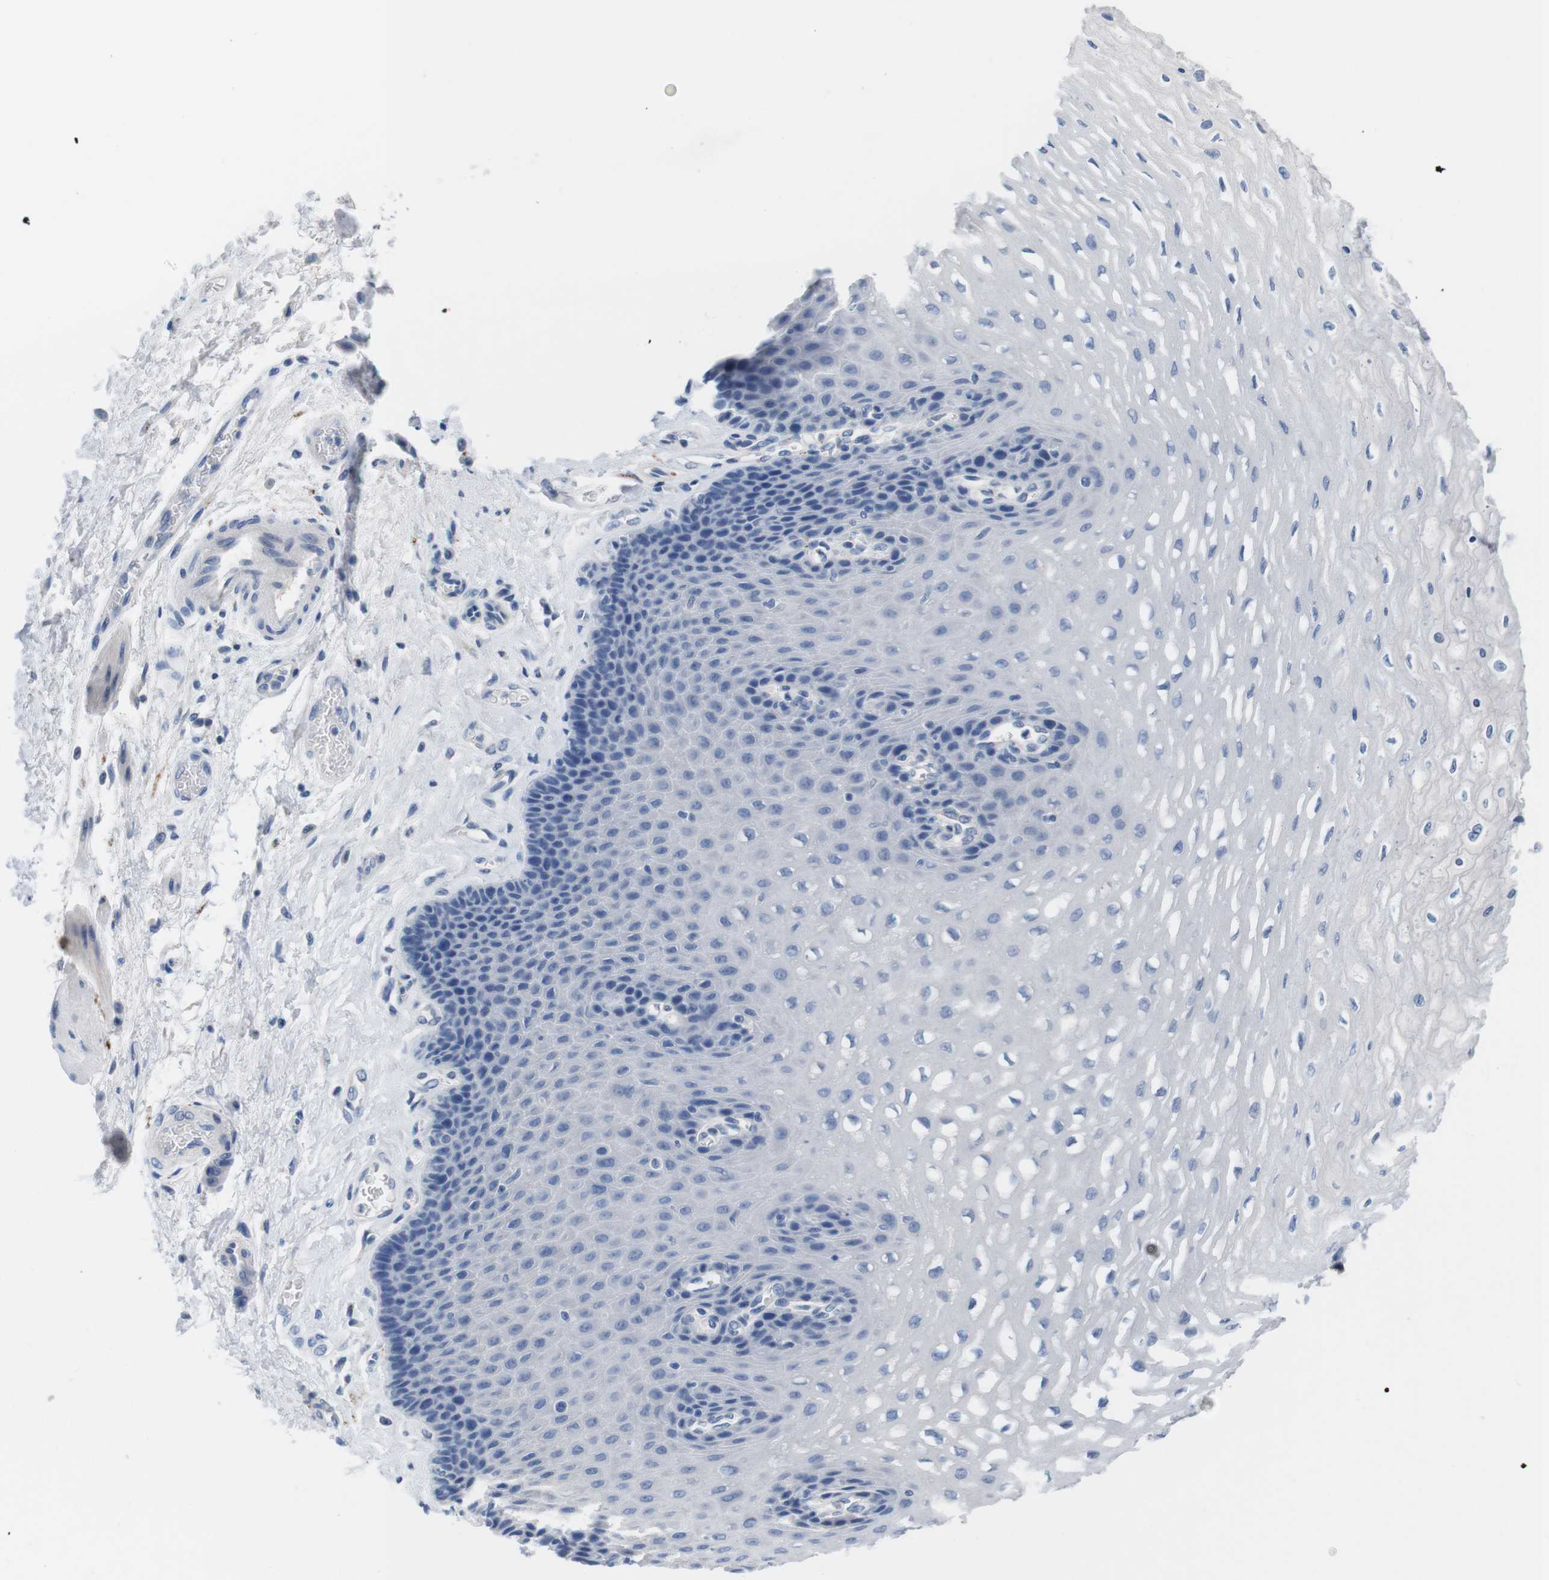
{"staining": {"intensity": "negative", "quantity": "none", "location": "none"}, "tissue": "esophagus", "cell_type": "Squamous epithelial cells", "image_type": "normal", "snomed": [{"axis": "morphology", "description": "Normal tissue, NOS"}, {"axis": "topography", "description": "Esophagus"}], "caption": "The histopathology image reveals no staining of squamous epithelial cells in unremarkable esophagus. (DAB (3,3'-diaminobenzidine) immunohistochemistry, high magnification).", "gene": "MAP6", "patient": {"sex": "female", "age": 72}}